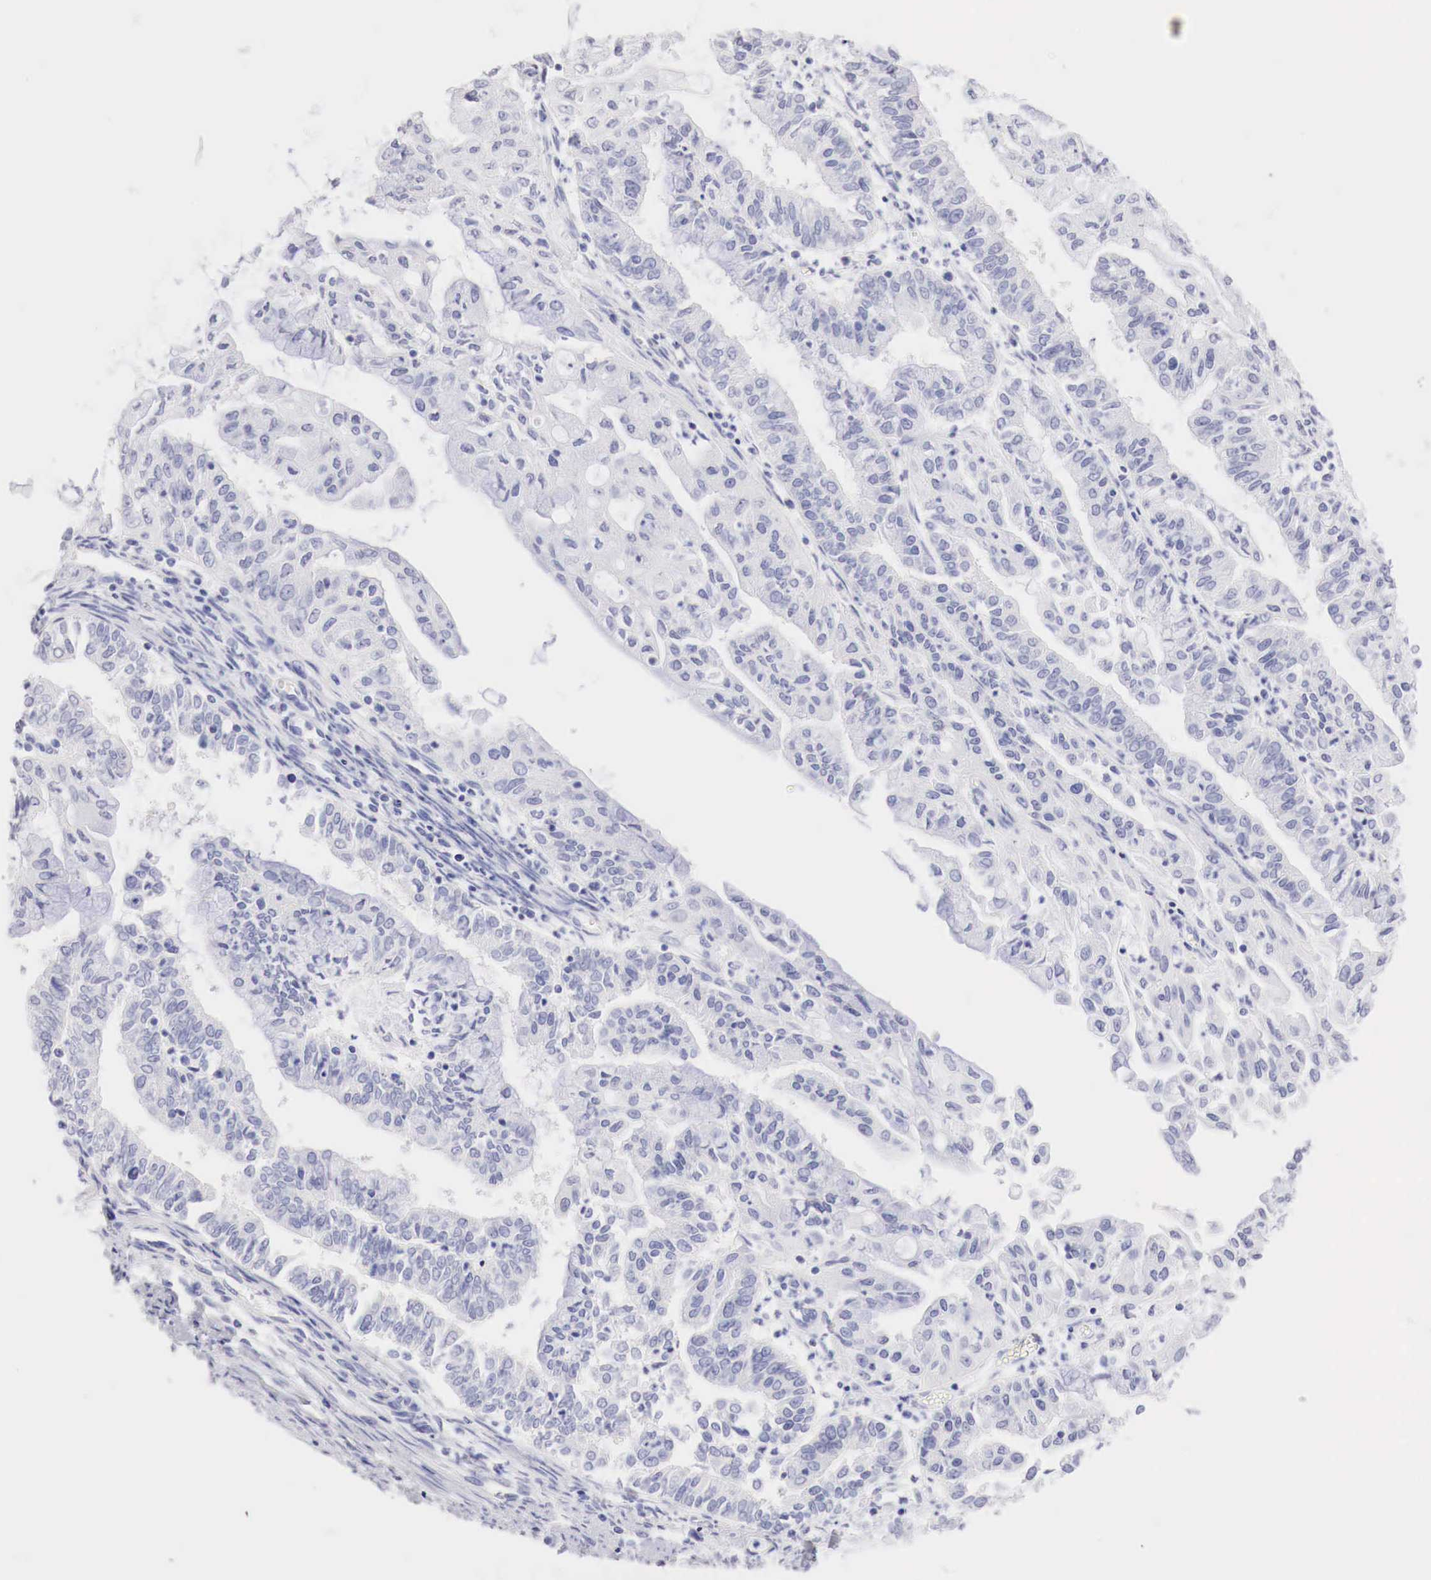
{"staining": {"intensity": "negative", "quantity": "none", "location": "none"}, "tissue": "endometrial cancer", "cell_type": "Tumor cells", "image_type": "cancer", "snomed": [{"axis": "morphology", "description": "Adenocarcinoma, NOS"}, {"axis": "topography", "description": "Endometrium"}], "caption": "Human endometrial adenocarcinoma stained for a protein using IHC displays no expression in tumor cells.", "gene": "TYR", "patient": {"sex": "female", "age": 75}}